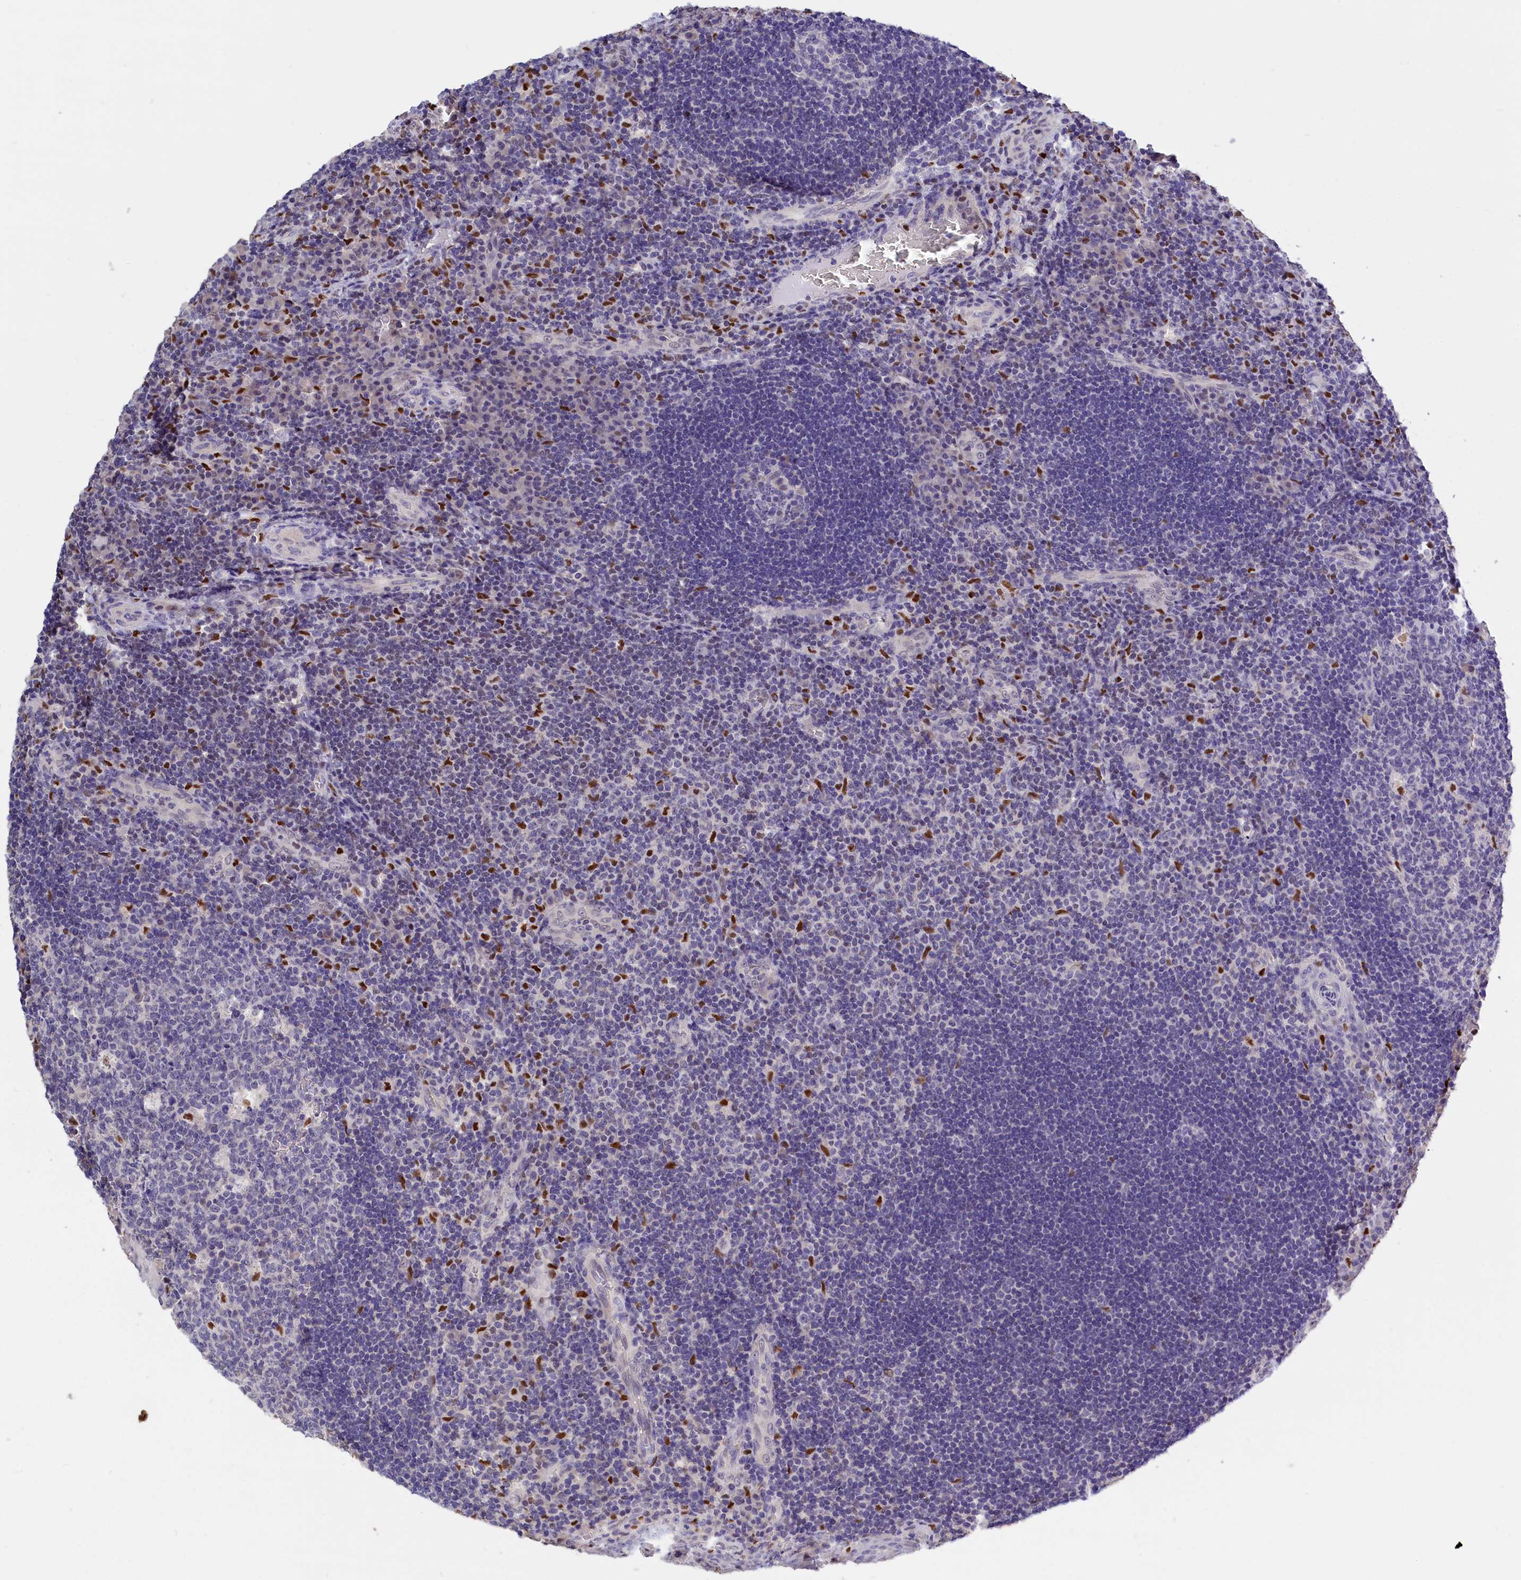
{"staining": {"intensity": "negative", "quantity": "none", "location": "none"}, "tissue": "tonsil", "cell_type": "Germinal center cells", "image_type": "normal", "snomed": [{"axis": "morphology", "description": "Normal tissue, NOS"}, {"axis": "topography", "description": "Tonsil"}], "caption": "Immunohistochemistry micrograph of benign human tonsil stained for a protein (brown), which displays no staining in germinal center cells. (DAB IHC visualized using brightfield microscopy, high magnification).", "gene": "BTBD9", "patient": {"sex": "male", "age": 17}}